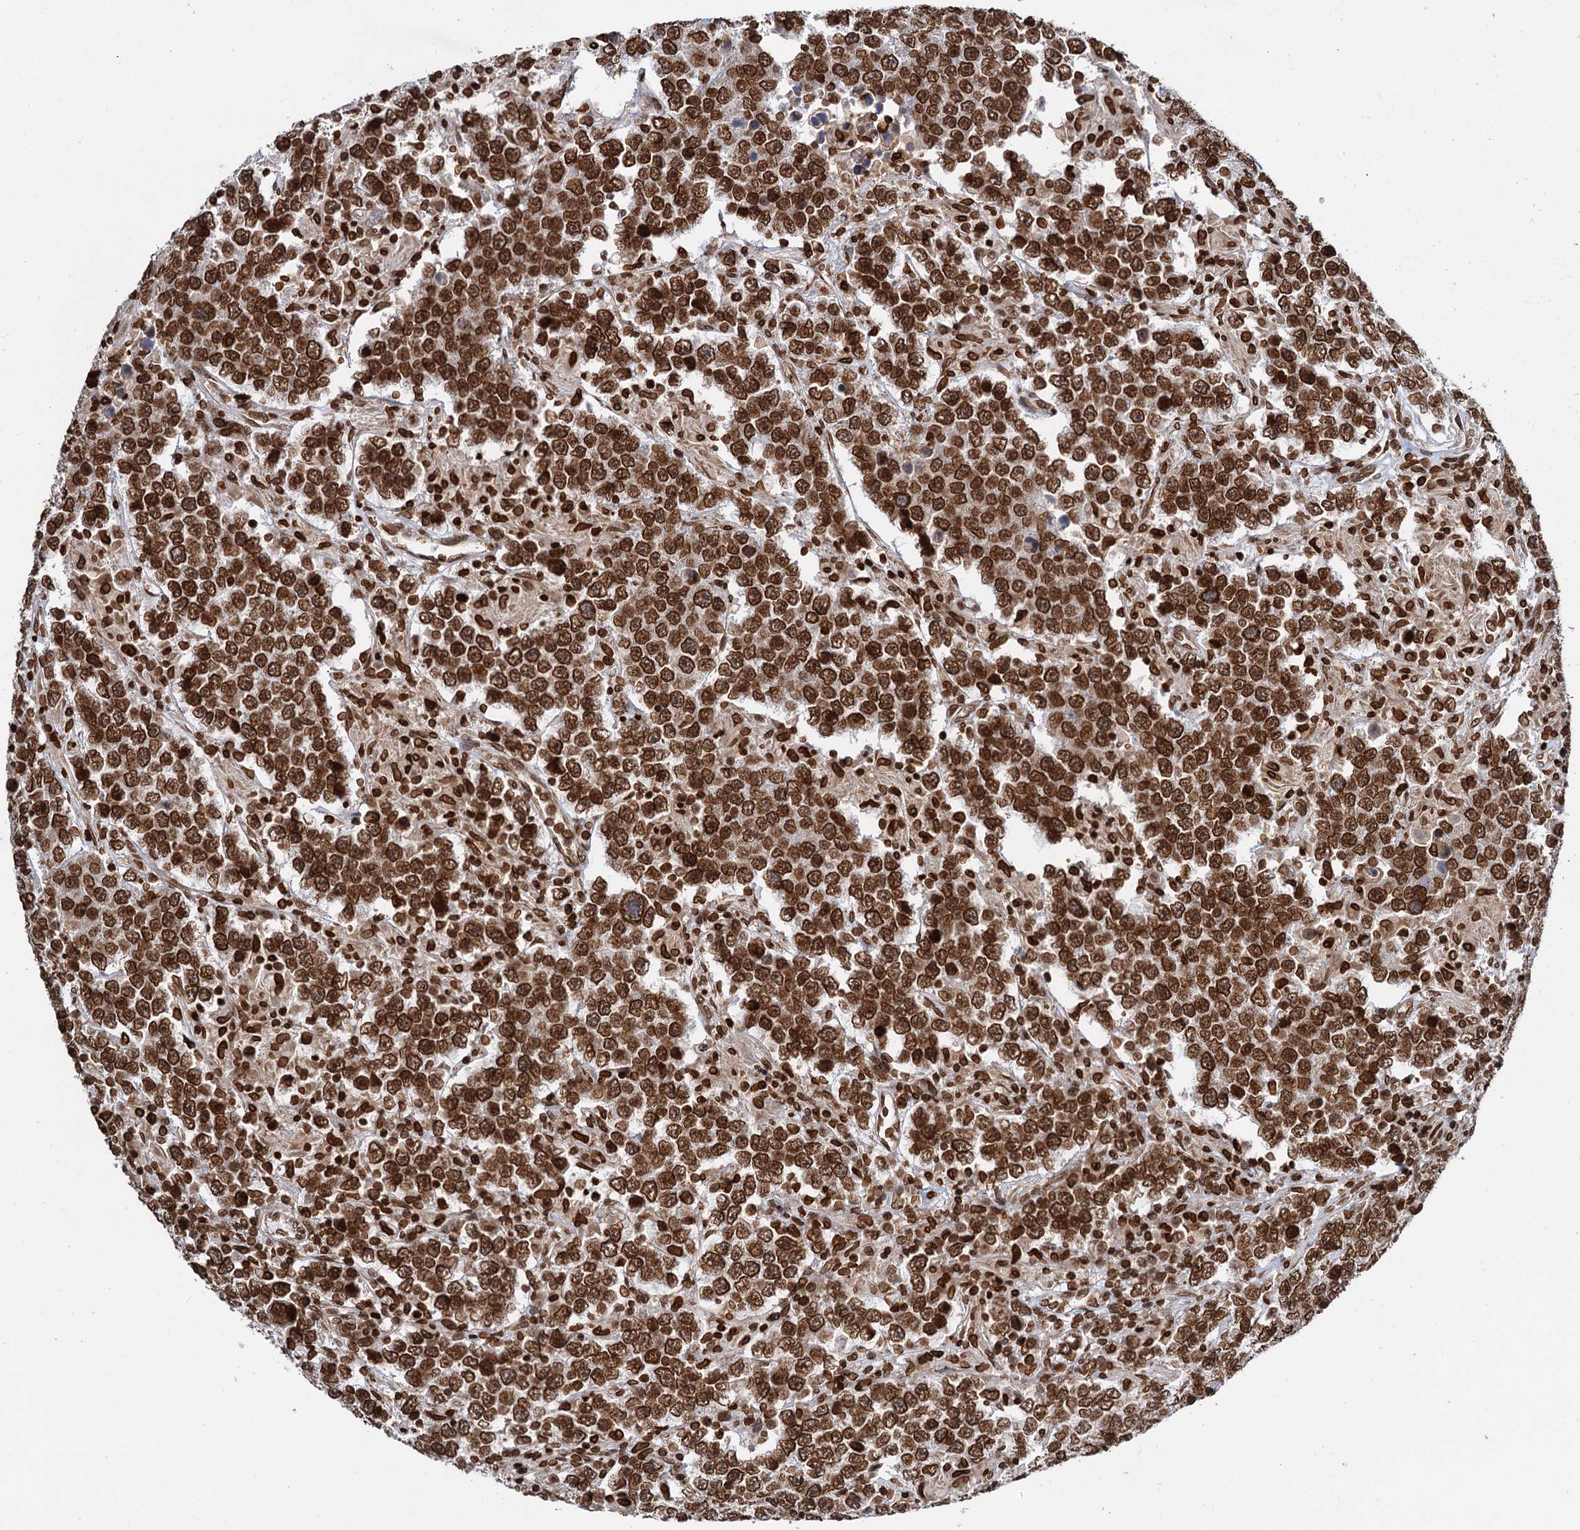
{"staining": {"intensity": "strong", "quantity": ">75%", "location": "nuclear"}, "tissue": "testis cancer", "cell_type": "Tumor cells", "image_type": "cancer", "snomed": [{"axis": "morphology", "description": "Normal tissue, NOS"}, {"axis": "morphology", "description": "Urothelial carcinoma, High grade"}, {"axis": "morphology", "description": "Seminoma, NOS"}, {"axis": "morphology", "description": "Carcinoma, Embryonal, NOS"}, {"axis": "topography", "description": "Urinary bladder"}, {"axis": "topography", "description": "Testis"}], "caption": "Approximately >75% of tumor cells in testis cancer reveal strong nuclear protein expression as visualized by brown immunohistochemical staining.", "gene": "ZC3H13", "patient": {"sex": "male", "age": 41}}